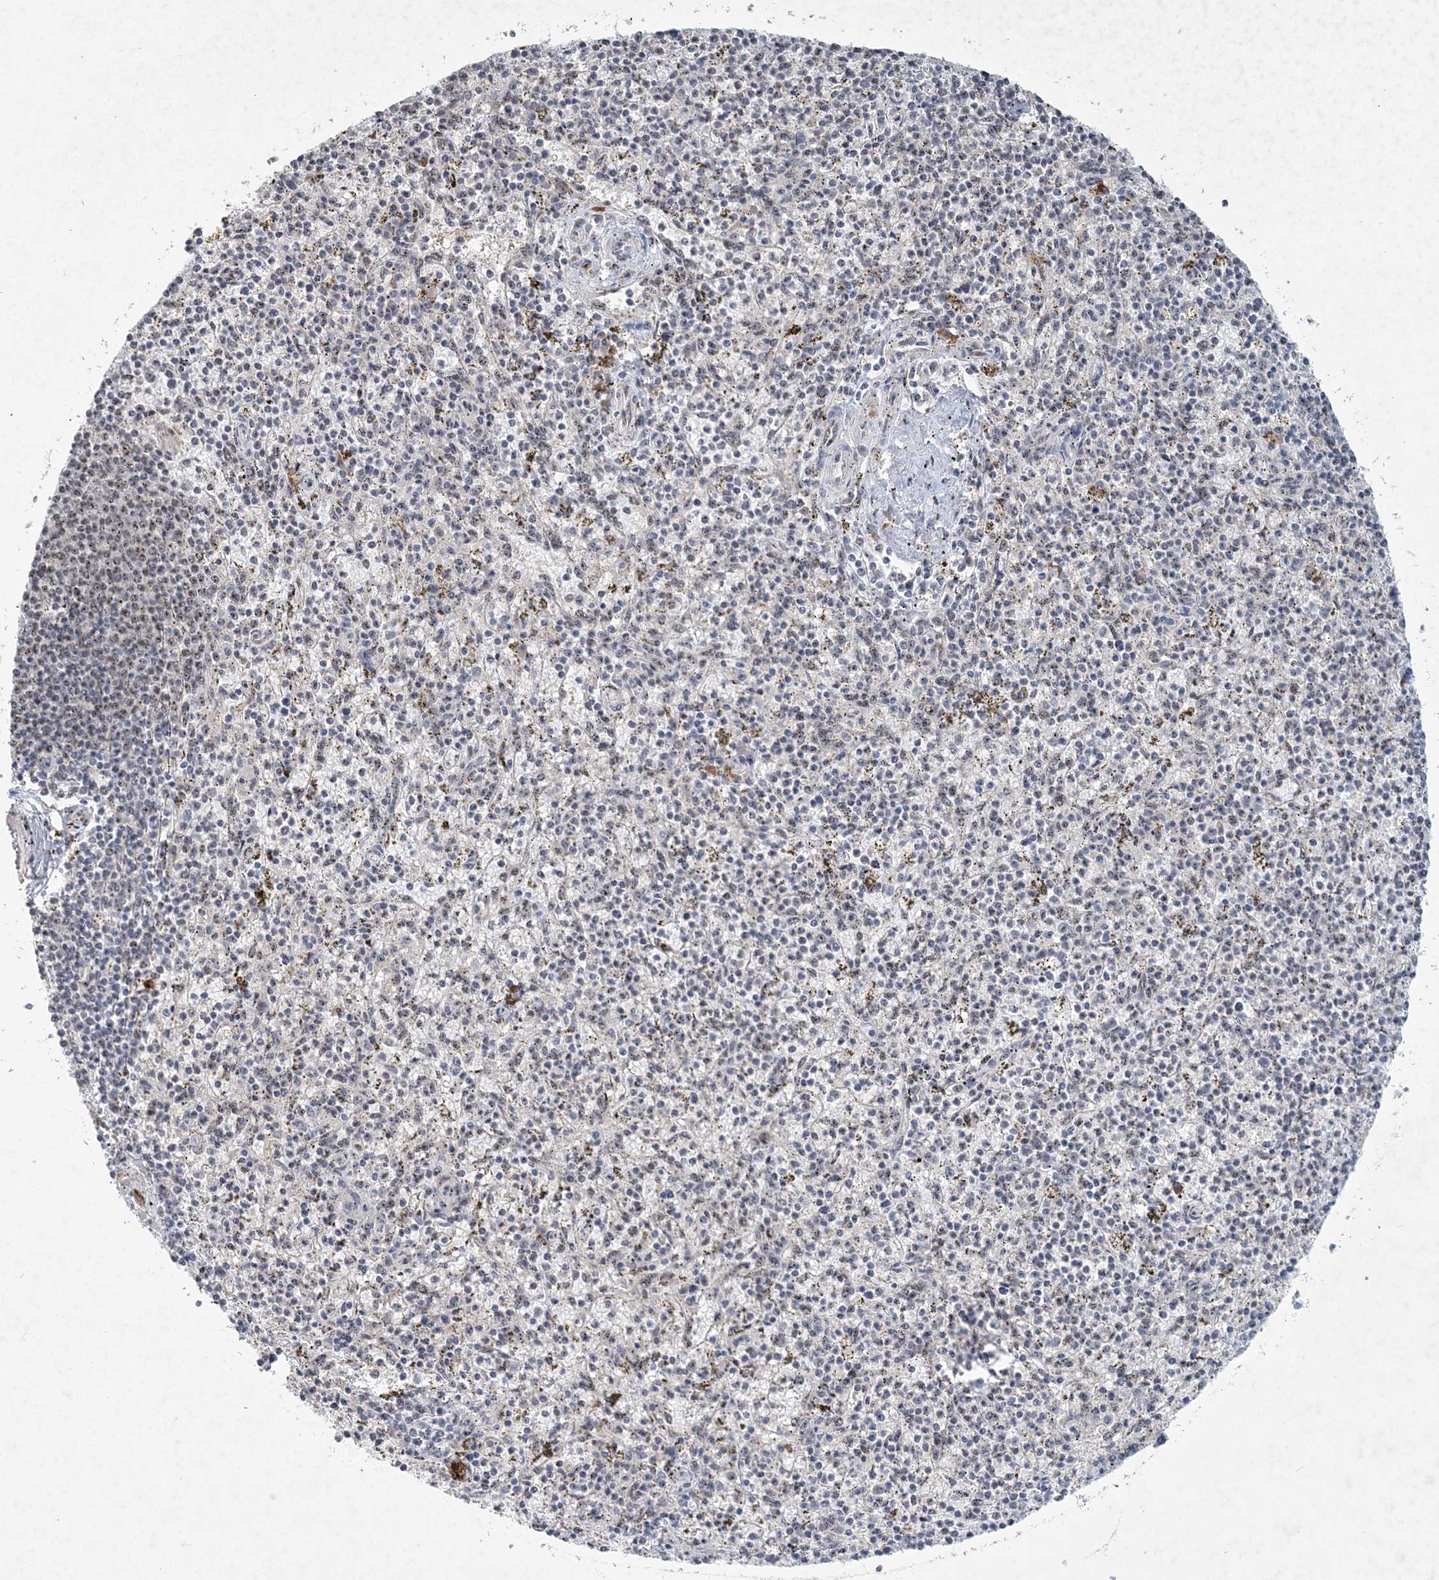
{"staining": {"intensity": "negative", "quantity": "none", "location": "none"}, "tissue": "spleen", "cell_type": "Cells in red pulp", "image_type": "normal", "snomed": [{"axis": "morphology", "description": "Normal tissue, NOS"}, {"axis": "topography", "description": "Spleen"}], "caption": "A high-resolution photomicrograph shows immunohistochemistry staining of benign spleen, which reveals no significant positivity in cells in red pulp. (DAB immunohistochemistry (IHC) with hematoxylin counter stain).", "gene": "GIN1", "patient": {"sex": "male", "age": 72}}